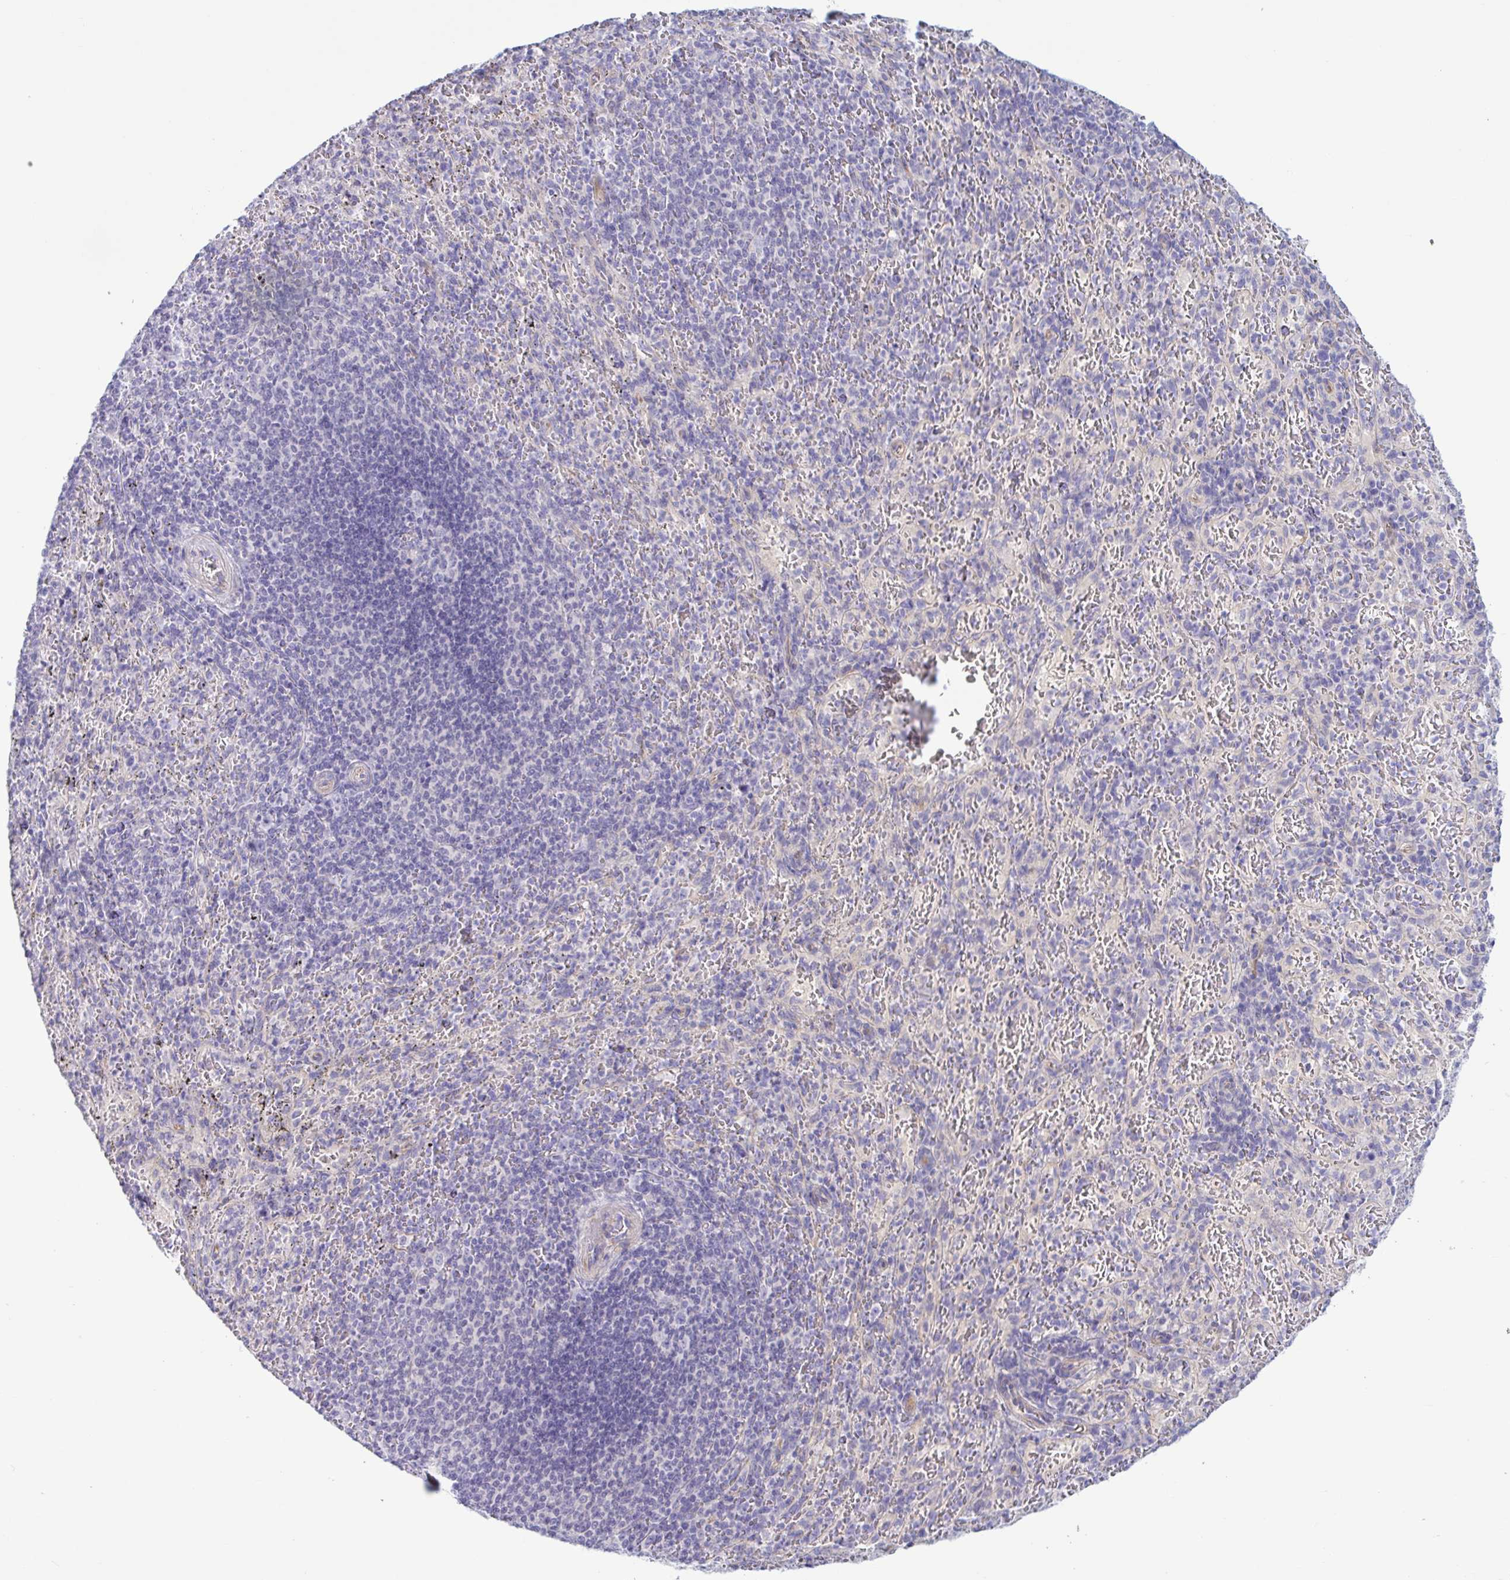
{"staining": {"intensity": "negative", "quantity": "none", "location": "none"}, "tissue": "spleen", "cell_type": "Cells in red pulp", "image_type": "normal", "snomed": [{"axis": "morphology", "description": "Normal tissue, NOS"}, {"axis": "topography", "description": "Spleen"}], "caption": "The photomicrograph displays no significant expression in cells in red pulp of spleen.", "gene": "TNNI2", "patient": {"sex": "male", "age": 57}}